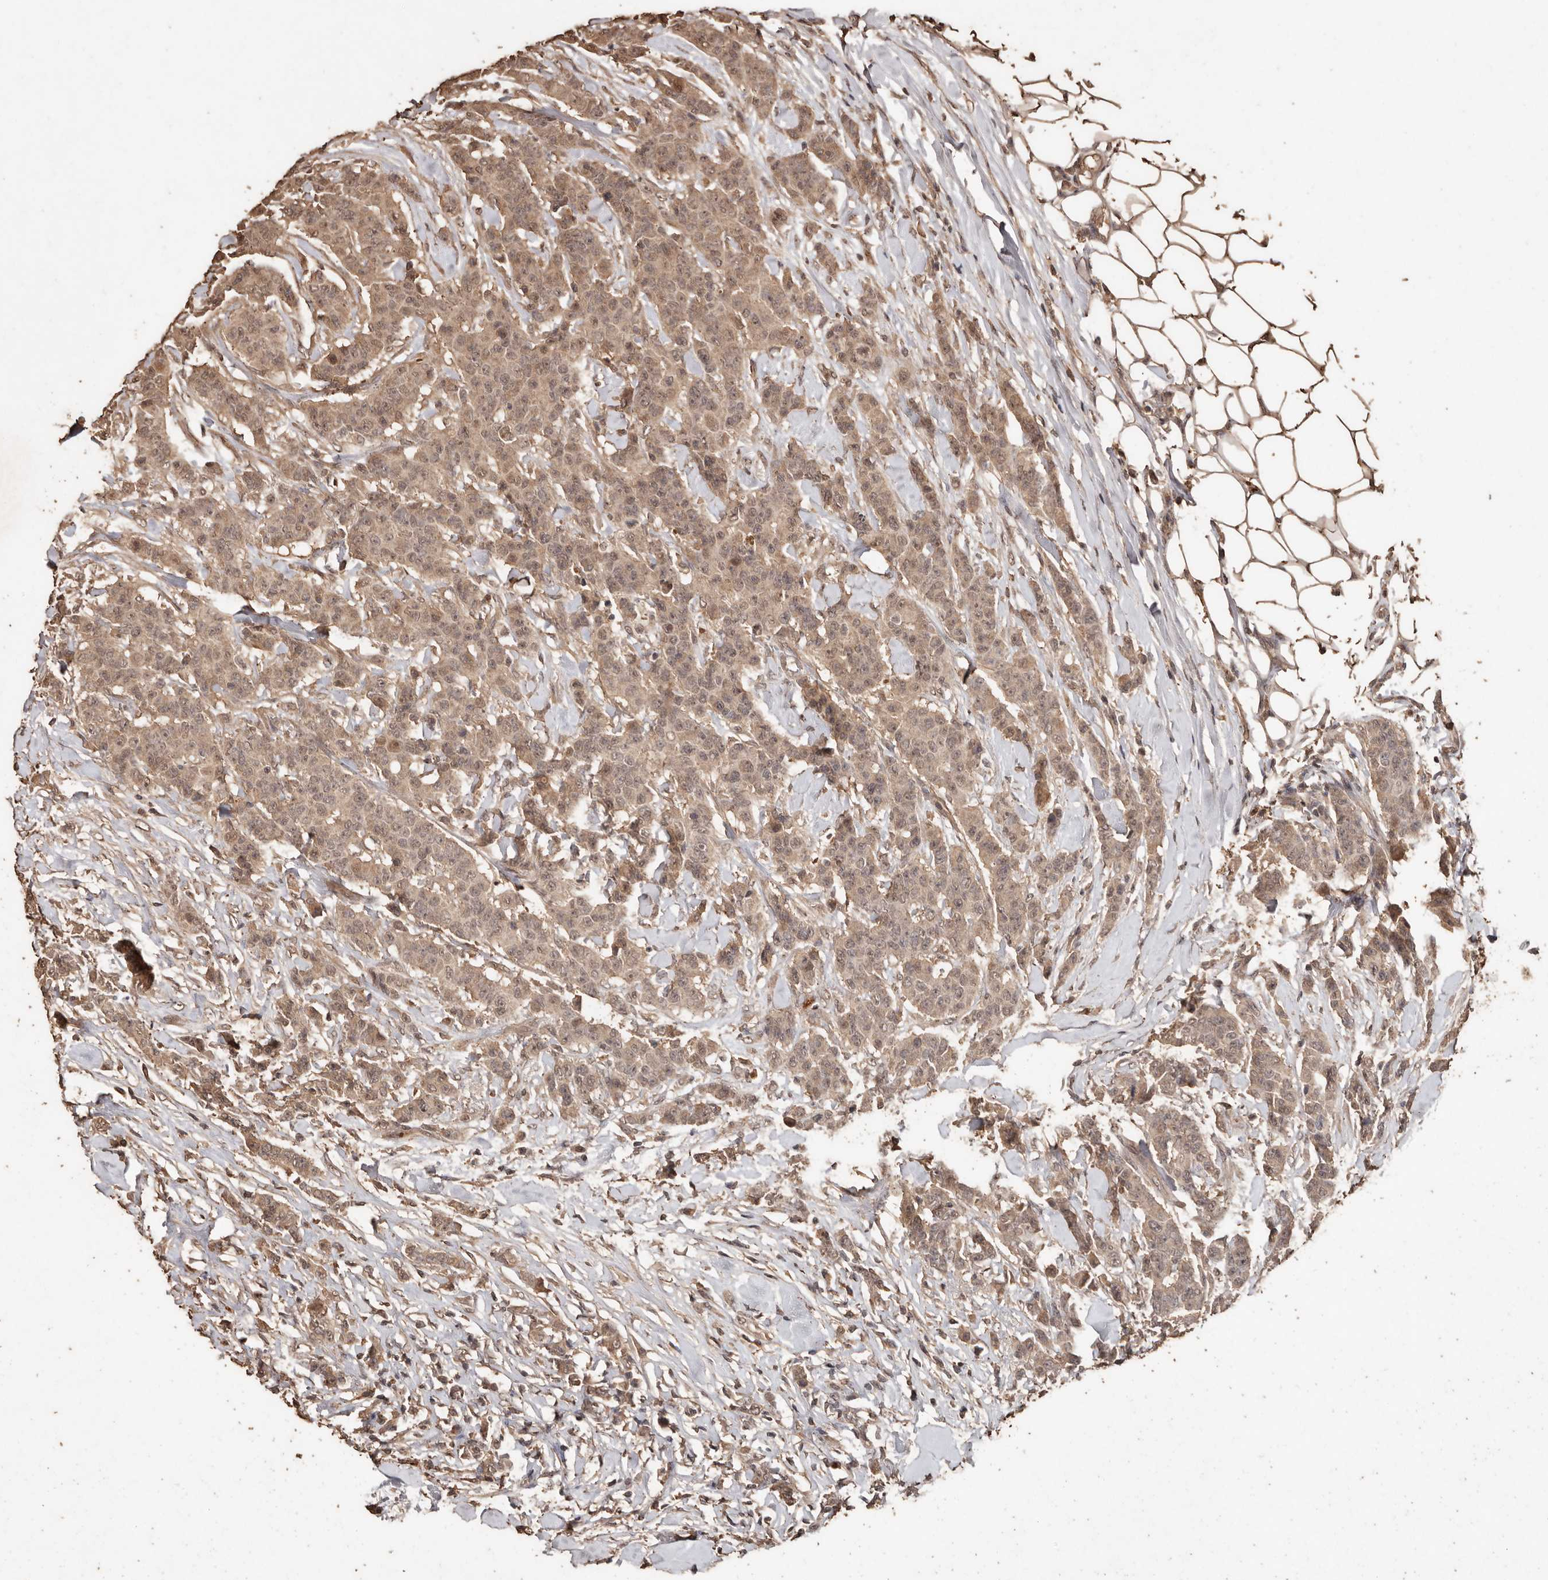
{"staining": {"intensity": "weak", "quantity": ">75%", "location": "cytoplasmic/membranous,nuclear"}, "tissue": "breast cancer", "cell_type": "Tumor cells", "image_type": "cancer", "snomed": [{"axis": "morphology", "description": "Duct carcinoma"}, {"axis": "topography", "description": "Breast"}], "caption": "Immunohistochemical staining of human breast cancer displays weak cytoplasmic/membranous and nuclear protein expression in about >75% of tumor cells. (DAB = brown stain, brightfield microscopy at high magnification).", "gene": "PKDCC", "patient": {"sex": "female", "age": 40}}